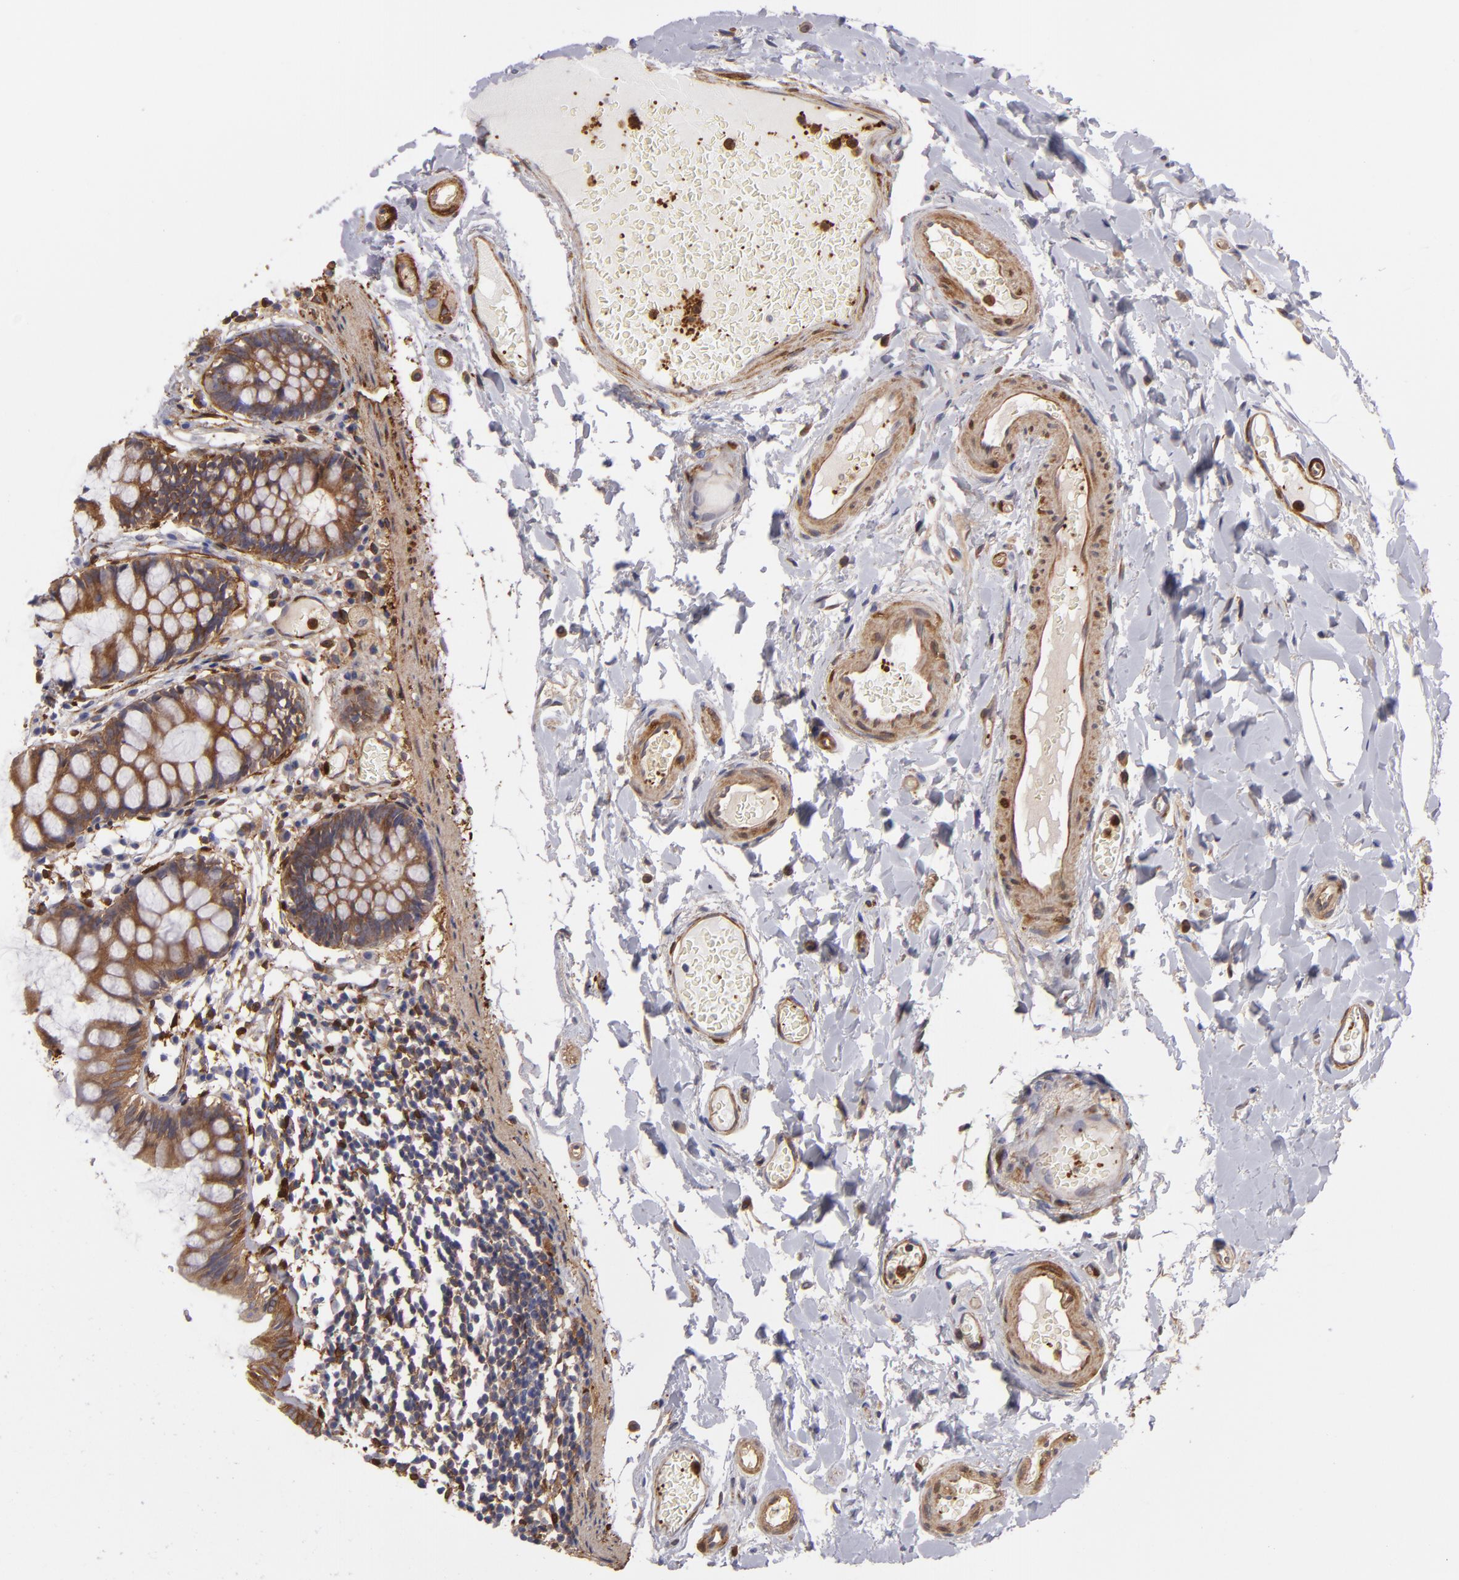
{"staining": {"intensity": "moderate", "quantity": ">75%", "location": "cytoplasmic/membranous"}, "tissue": "colon", "cell_type": "Endothelial cells", "image_type": "normal", "snomed": [{"axis": "morphology", "description": "Normal tissue, NOS"}, {"axis": "topography", "description": "Smooth muscle"}, {"axis": "topography", "description": "Colon"}], "caption": "DAB immunohistochemical staining of unremarkable colon exhibits moderate cytoplasmic/membranous protein expression in approximately >75% of endothelial cells.", "gene": "VCL", "patient": {"sex": "male", "age": 67}}